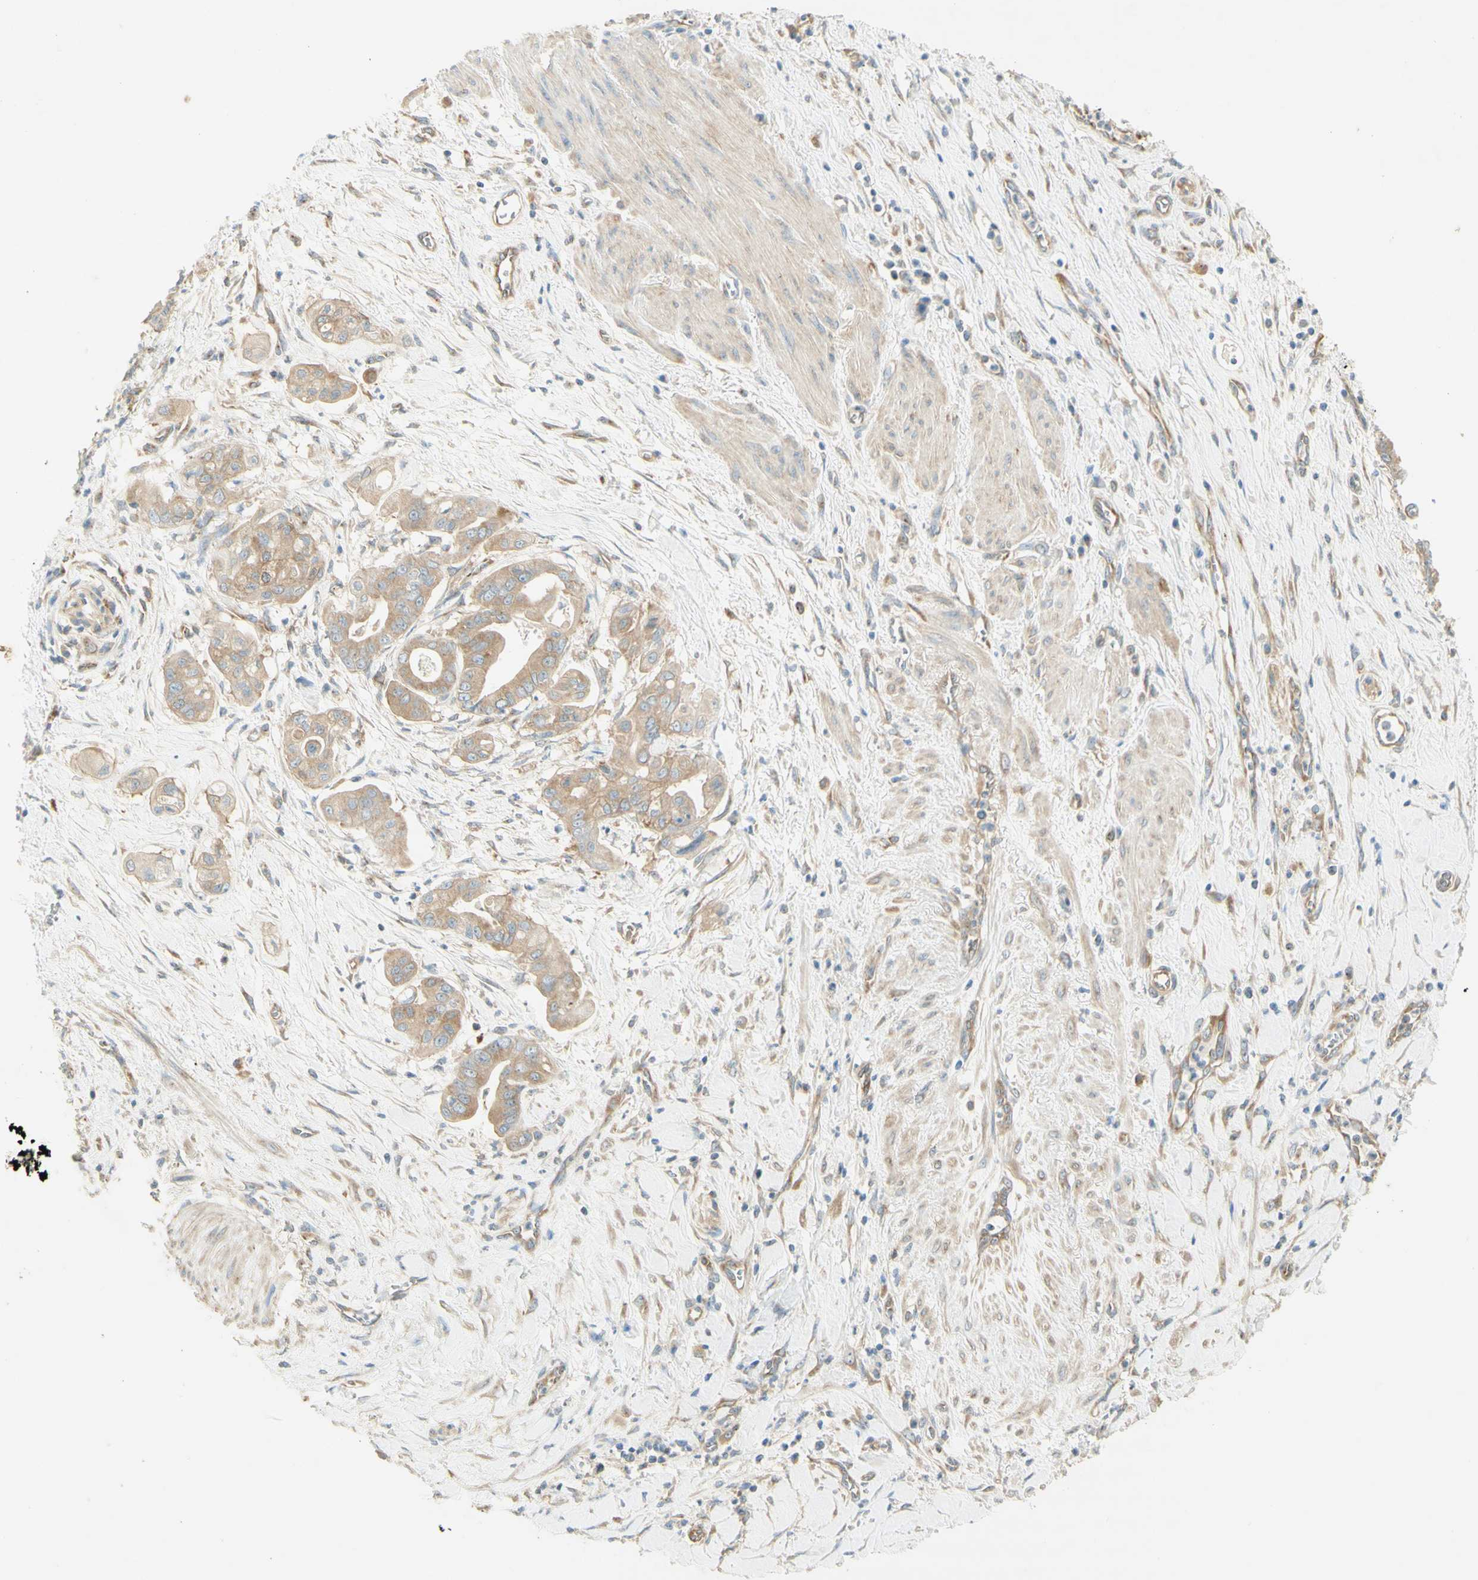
{"staining": {"intensity": "moderate", "quantity": "25%-75%", "location": "cytoplasmic/membranous"}, "tissue": "pancreatic cancer", "cell_type": "Tumor cells", "image_type": "cancer", "snomed": [{"axis": "morphology", "description": "Adenocarcinoma, NOS"}, {"axis": "topography", "description": "Pancreas"}], "caption": "Approximately 25%-75% of tumor cells in pancreatic cancer display moderate cytoplasmic/membranous protein staining as visualized by brown immunohistochemical staining.", "gene": "DYNC1H1", "patient": {"sex": "female", "age": 75}}